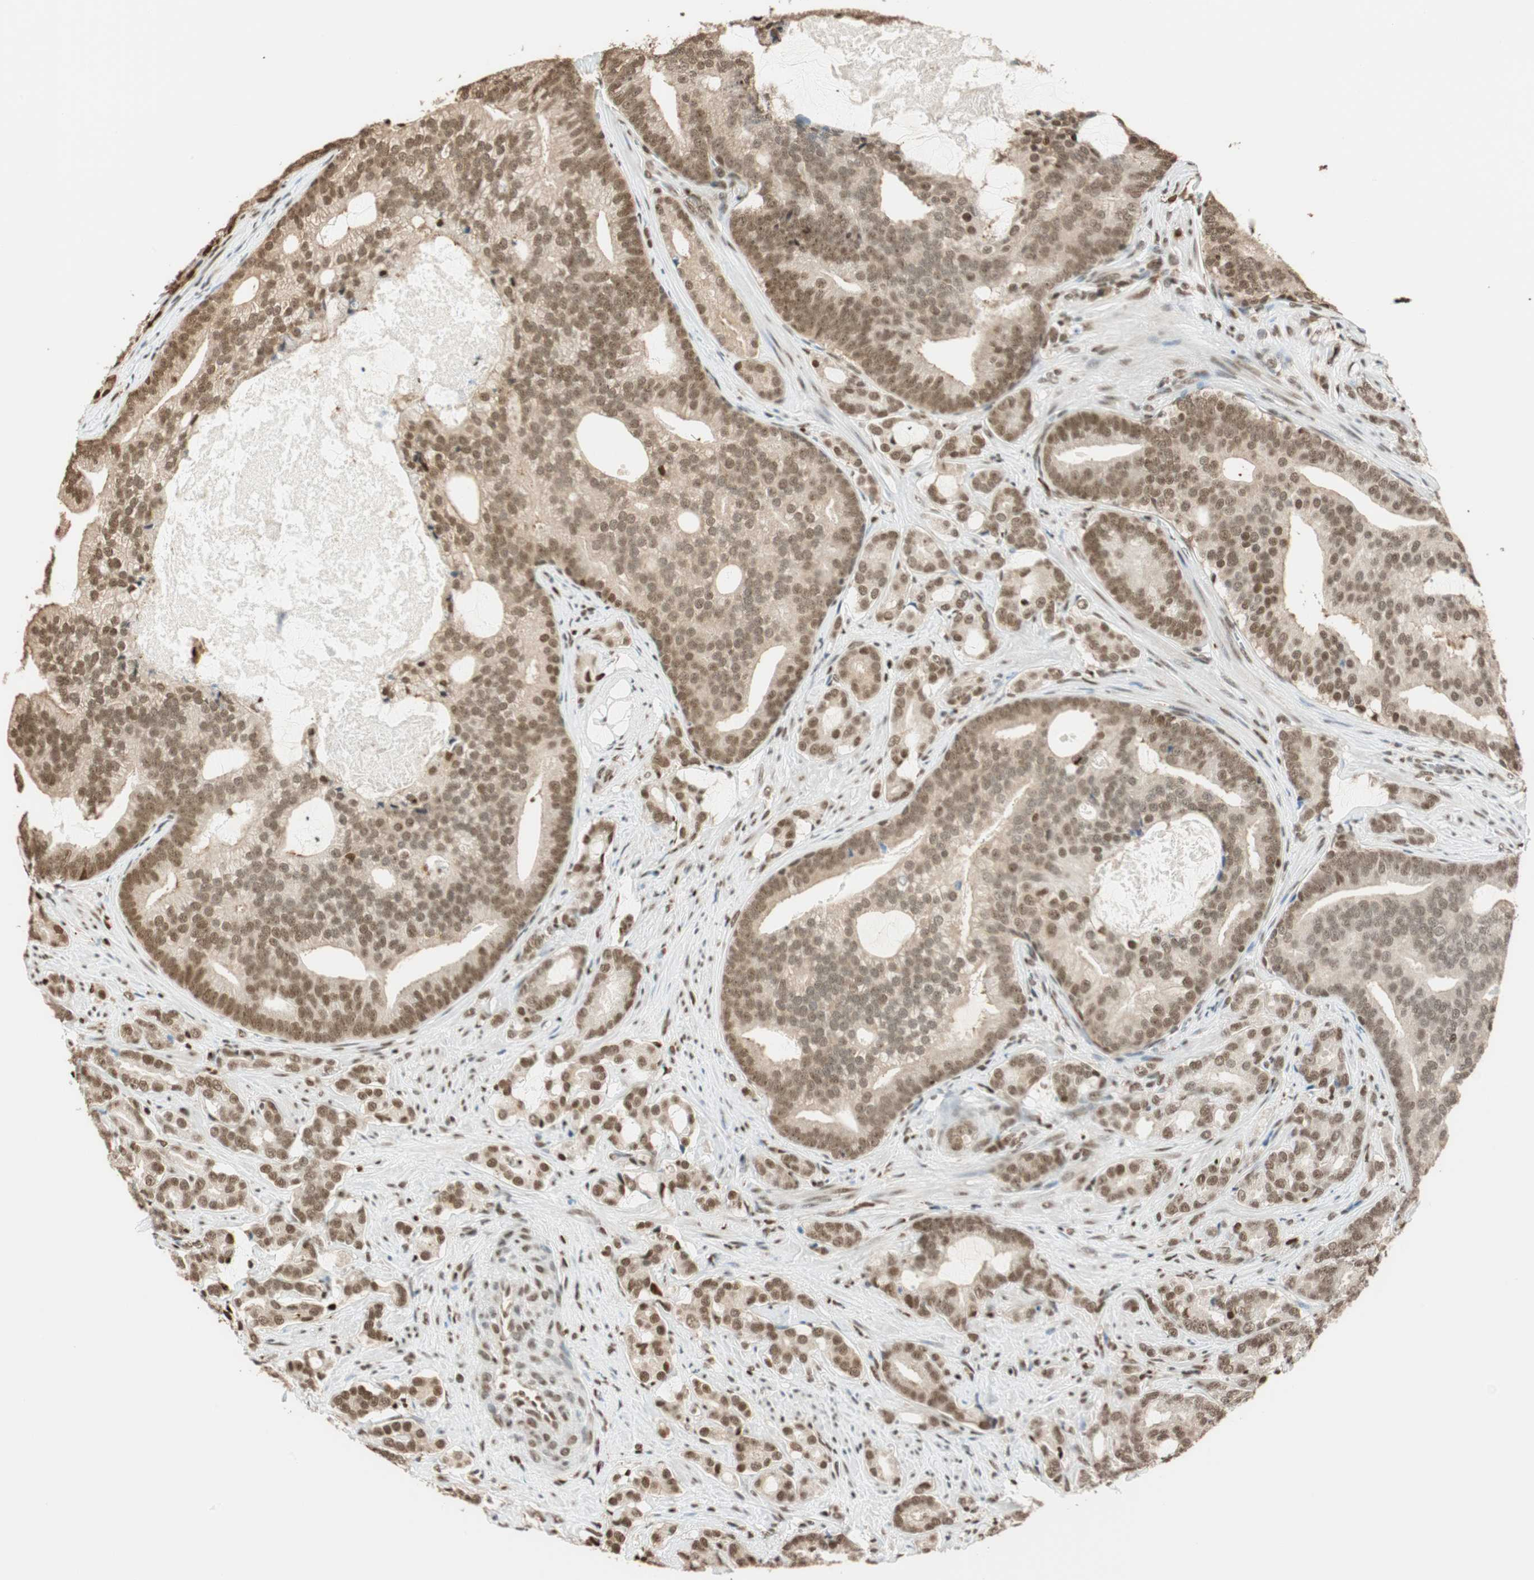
{"staining": {"intensity": "moderate", "quantity": ">75%", "location": "cytoplasmic/membranous,nuclear"}, "tissue": "prostate cancer", "cell_type": "Tumor cells", "image_type": "cancer", "snomed": [{"axis": "morphology", "description": "Adenocarcinoma, Low grade"}, {"axis": "topography", "description": "Prostate"}], "caption": "Low-grade adenocarcinoma (prostate) stained with DAB (3,3'-diaminobenzidine) immunohistochemistry demonstrates medium levels of moderate cytoplasmic/membranous and nuclear expression in about >75% of tumor cells. The staining was performed using DAB (3,3'-diaminobenzidine) to visualize the protein expression in brown, while the nuclei were stained in blue with hematoxylin (Magnification: 20x).", "gene": "FANCG", "patient": {"sex": "male", "age": 58}}